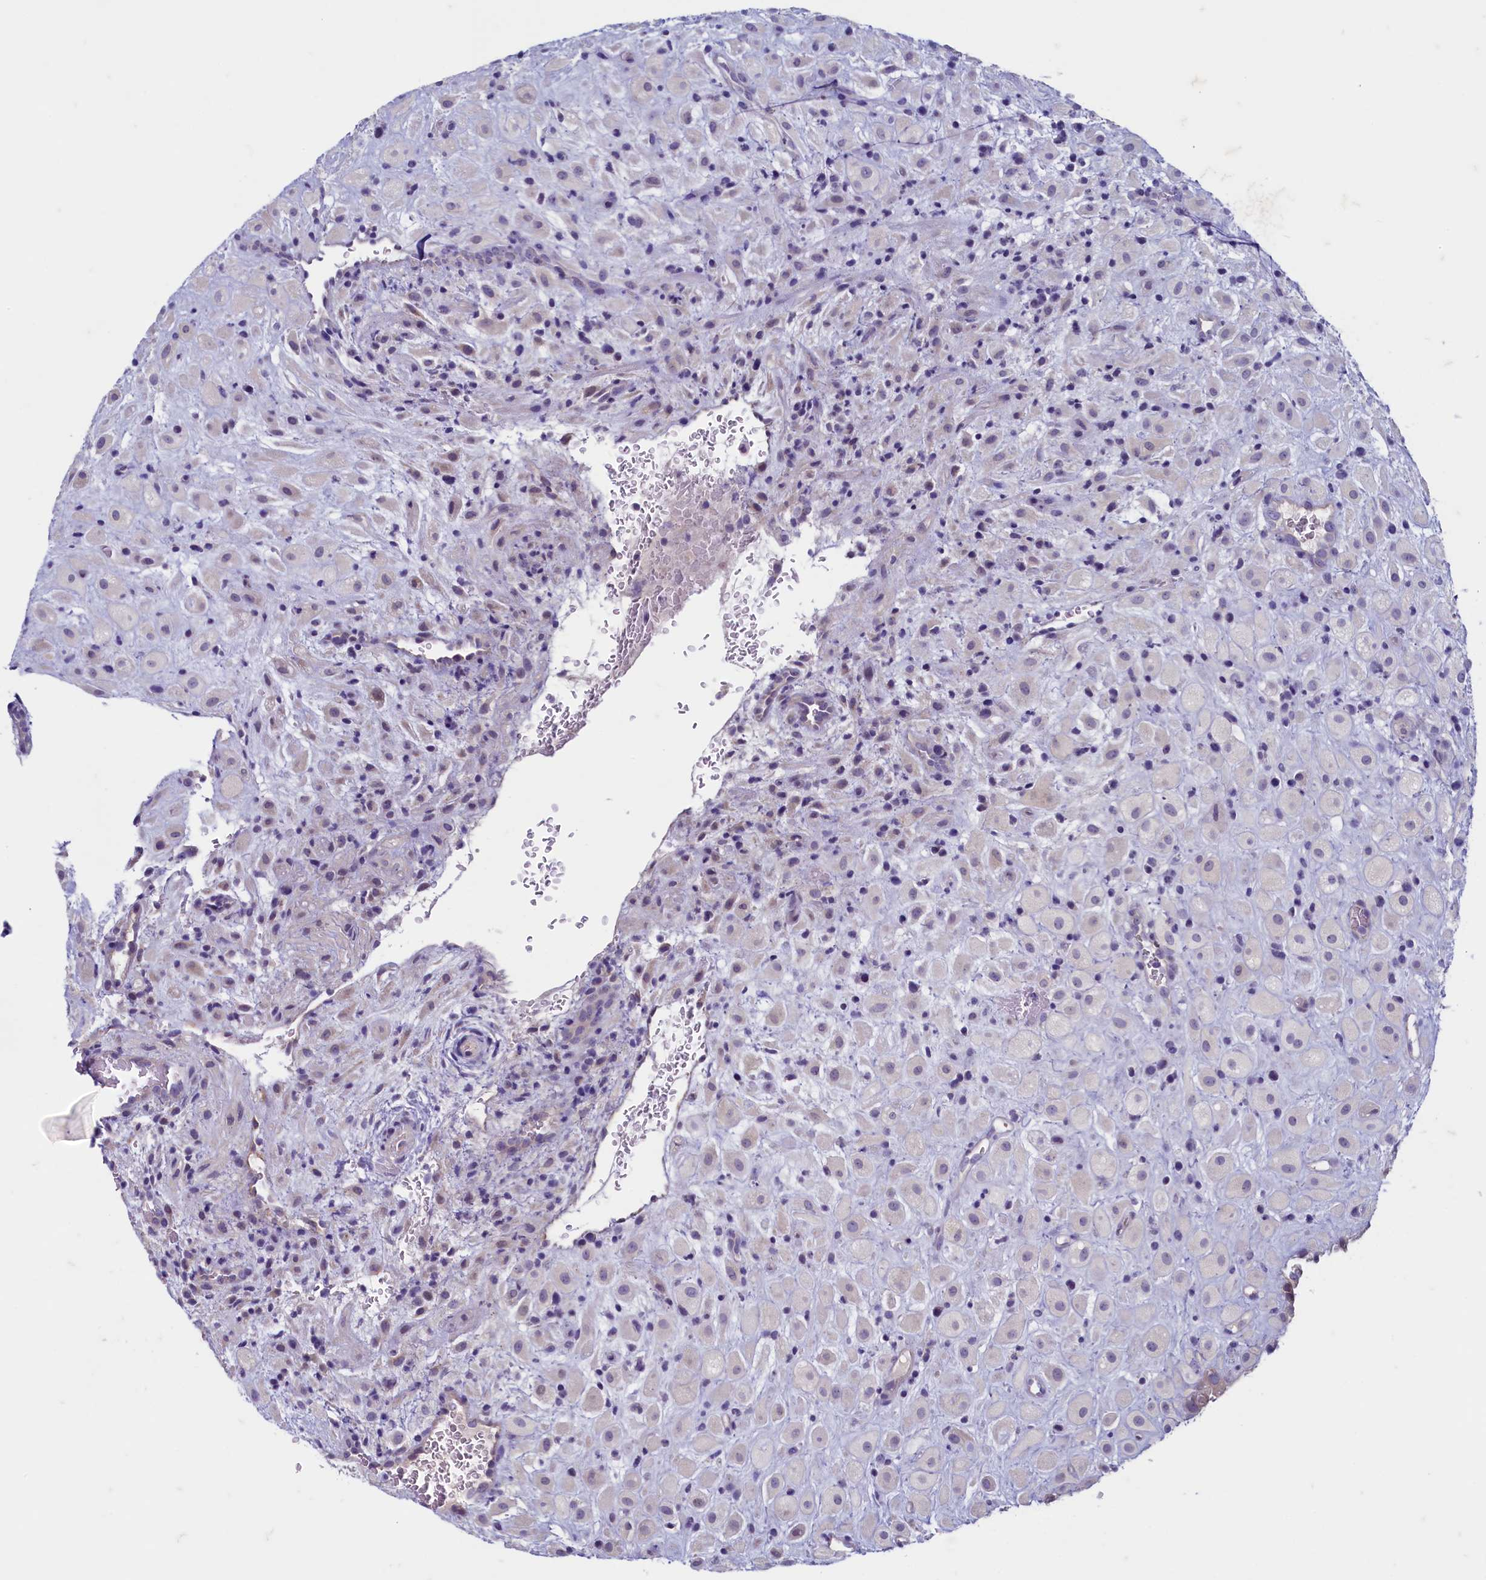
{"staining": {"intensity": "weak", "quantity": "<25%", "location": "cytoplasmic/membranous"}, "tissue": "placenta", "cell_type": "Decidual cells", "image_type": "normal", "snomed": [{"axis": "morphology", "description": "Normal tissue, NOS"}, {"axis": "topography", "description": "Placenta"}], "caption": "Image shows no protein expression in decidual cells of normal placenta.", "gene": "MAP1LC3A", "patient": {"sex": "female", "age": 35}}